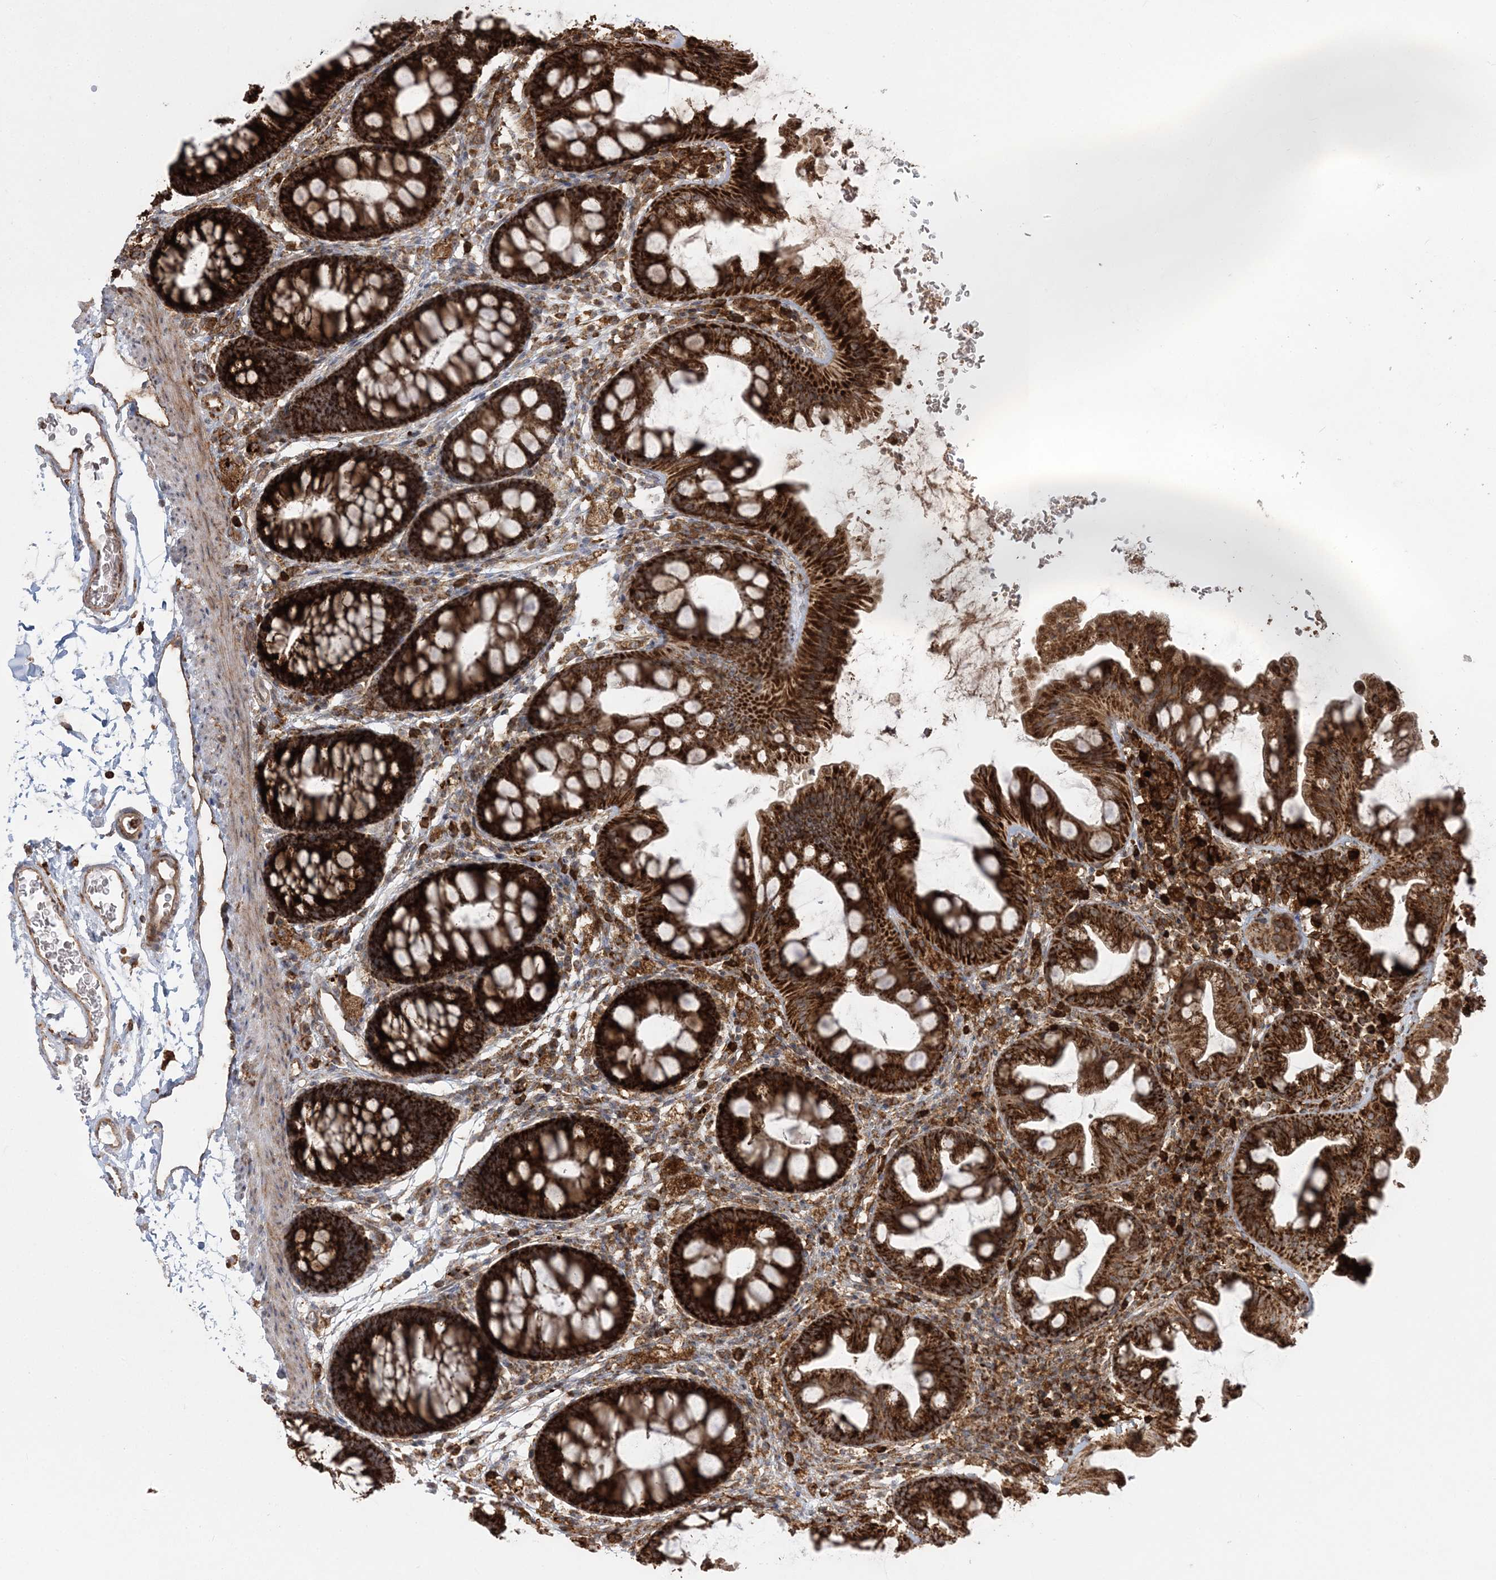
{"staining": {"intensity": "moderate", "quantity": ">75%", "location": "cytoplasmic/membranous"}, "tissue": "colon", "cell_type": "Endothelial cells", "image_type": "normal", "snomed": [{"axis": "morphology", "description": "Normal tissue, NOS"}, {"axis": "topography", "description": "Colon"}], "caption": "A brown stain highlights moderate cytoplasmic/membranous staining of a protein in endothelial cells of benign colon.", "gene": "LRPPRC", "patient": {"sex": "female", "age": 62}}